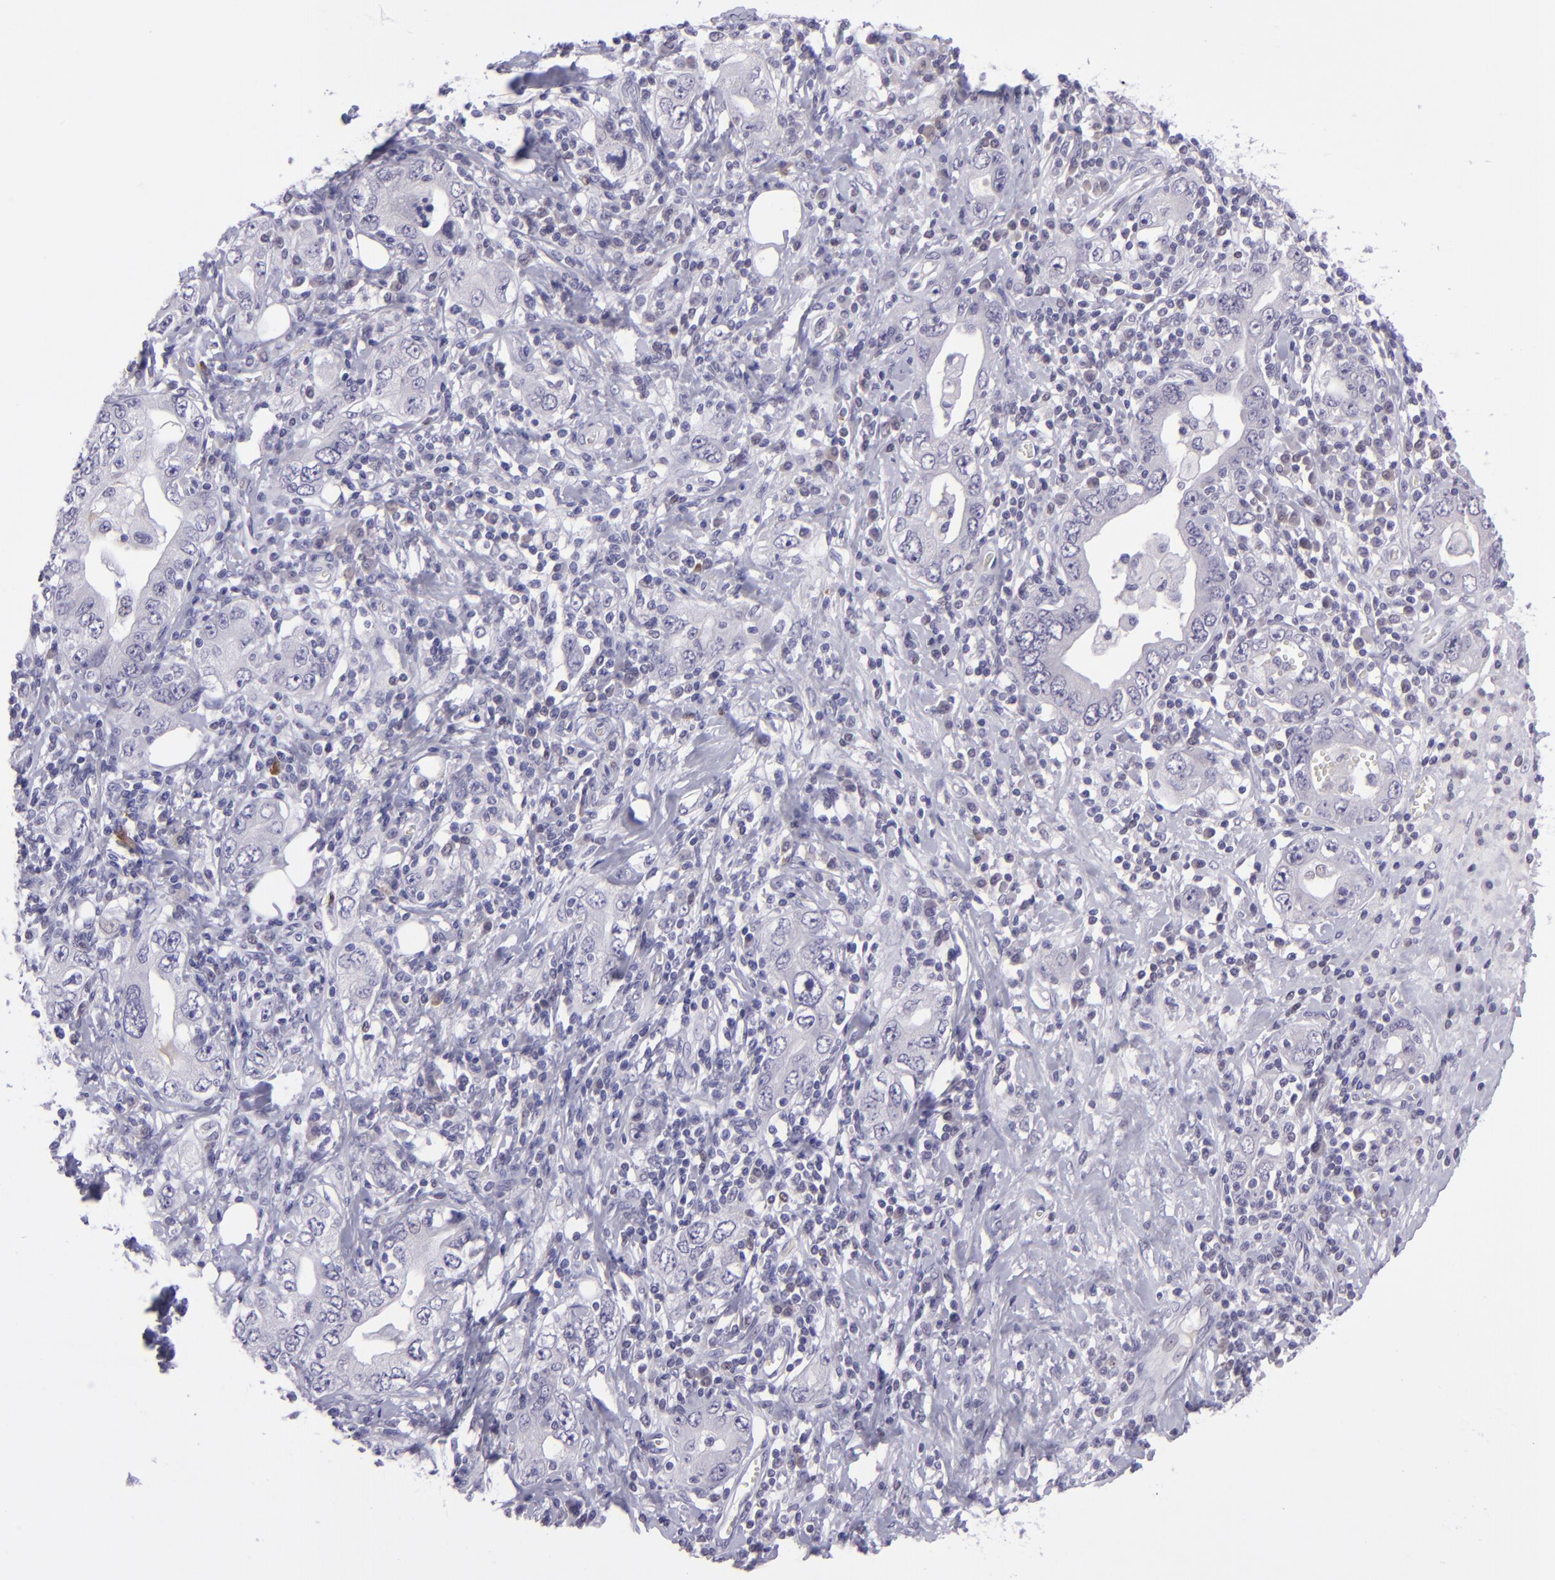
{"staining": {"intensity": "negative", "quantity": "none", "location": "none"}, "tissue": "stomach cancer", "cell_type": "Tumor cells", "image_type": "cancer", "snomed": [{"axis": "morphology", "description": "Adenocarcinoma, NOS"}, {"axis": "topography", "description": "Stomach, lower"}], "caption": "The histopathology image demonstrates no significant expression in tumor cells of stomach cancer.", "gene": "POU2F2", "patient": {"sex": "female", "age": 93}}